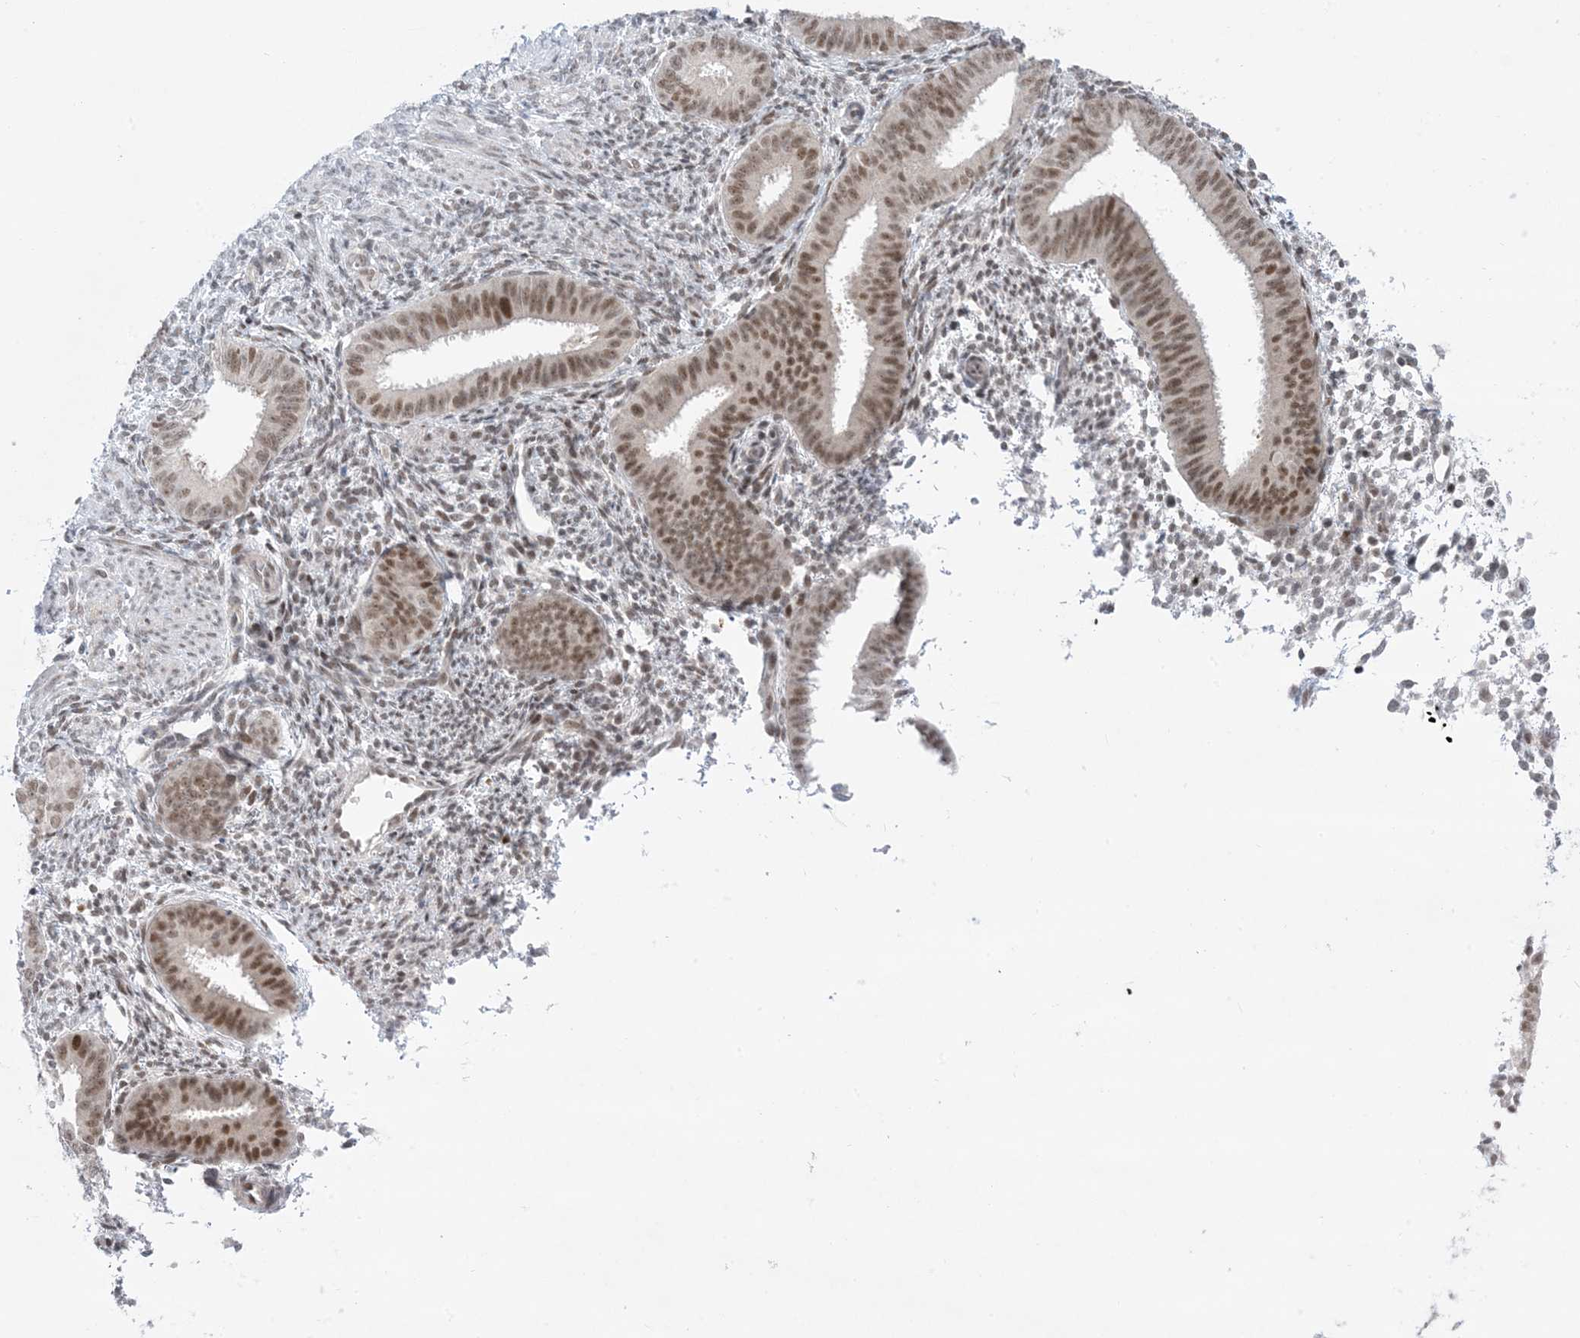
{"staining": {"intensity": "weak", "quantity": "<25%", "location": "nuclear"}, "tissue": "endometrium", "cell_type": "Cells in endometrial stroma", "image_type": "normal", "snomed": [{"axis": "morphology", "description": "Normal tissue, NOS"}, {"axis": "topography", "description": "Uterus"}, {"axis": "topography", "description": "Endometrium"}], "caption": "DAB immunohistochemical staining of normal human endometrium displays no significant positivity in cells in endometrial stroma. Brightfield microscopy of immunohistochemistry stained with DAB (3,3'-diaminobenzidine) (brown) and hematoxylin (blue), captured at high magnification.", "gene": "TFPT", "patient": {"sex": "female", "age": 48}}